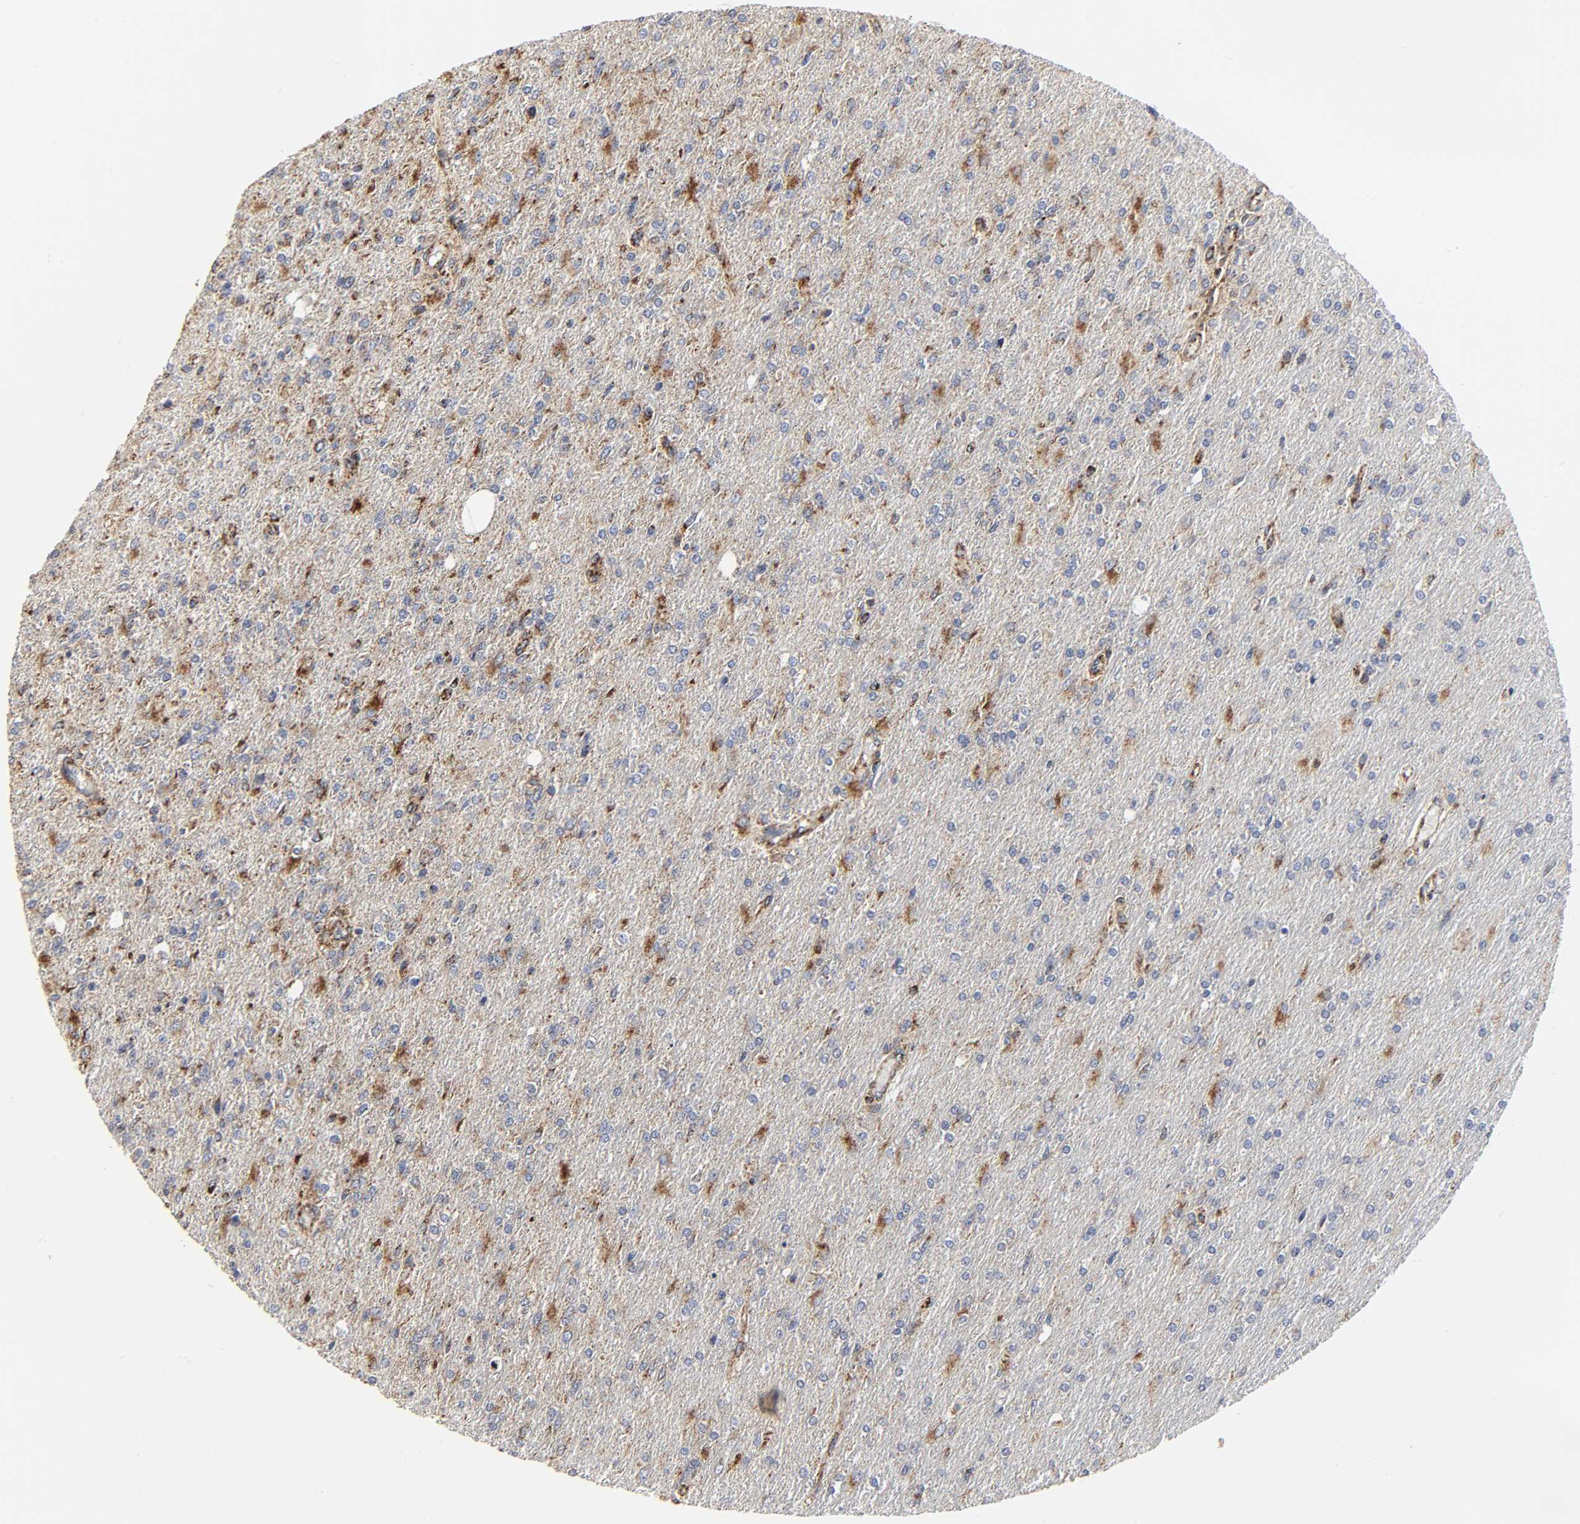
{"staining": {"intensity": "moderate", "quantity": "25%-75%", "location": "cytoplasmic/membranous"}, "tissue": "glioma", "cell_type": "Tumor cells", "image_type": "cancer", "snomed": [{"axis": "morphology", "description": "Glioma, malignant, High grade"}, {"axis": "topography", "description": "Cerebral cortex"}], "caption": "The micrograph reveals immunohistochemical staining of malignant glioma (high-grade). There is moderate cytoplasmic/membranous staining is present in approximately 25%-75% of tumor cells. The staining was performed using DAB (3,3'-diaminobenzidine) to visualize the protein expression in brown, while the nuclei were stained in blue with hematoxylin (Magnification: 20x).", "gene": "COX6B1", "patient": {"sex": "male", "age": 76}}